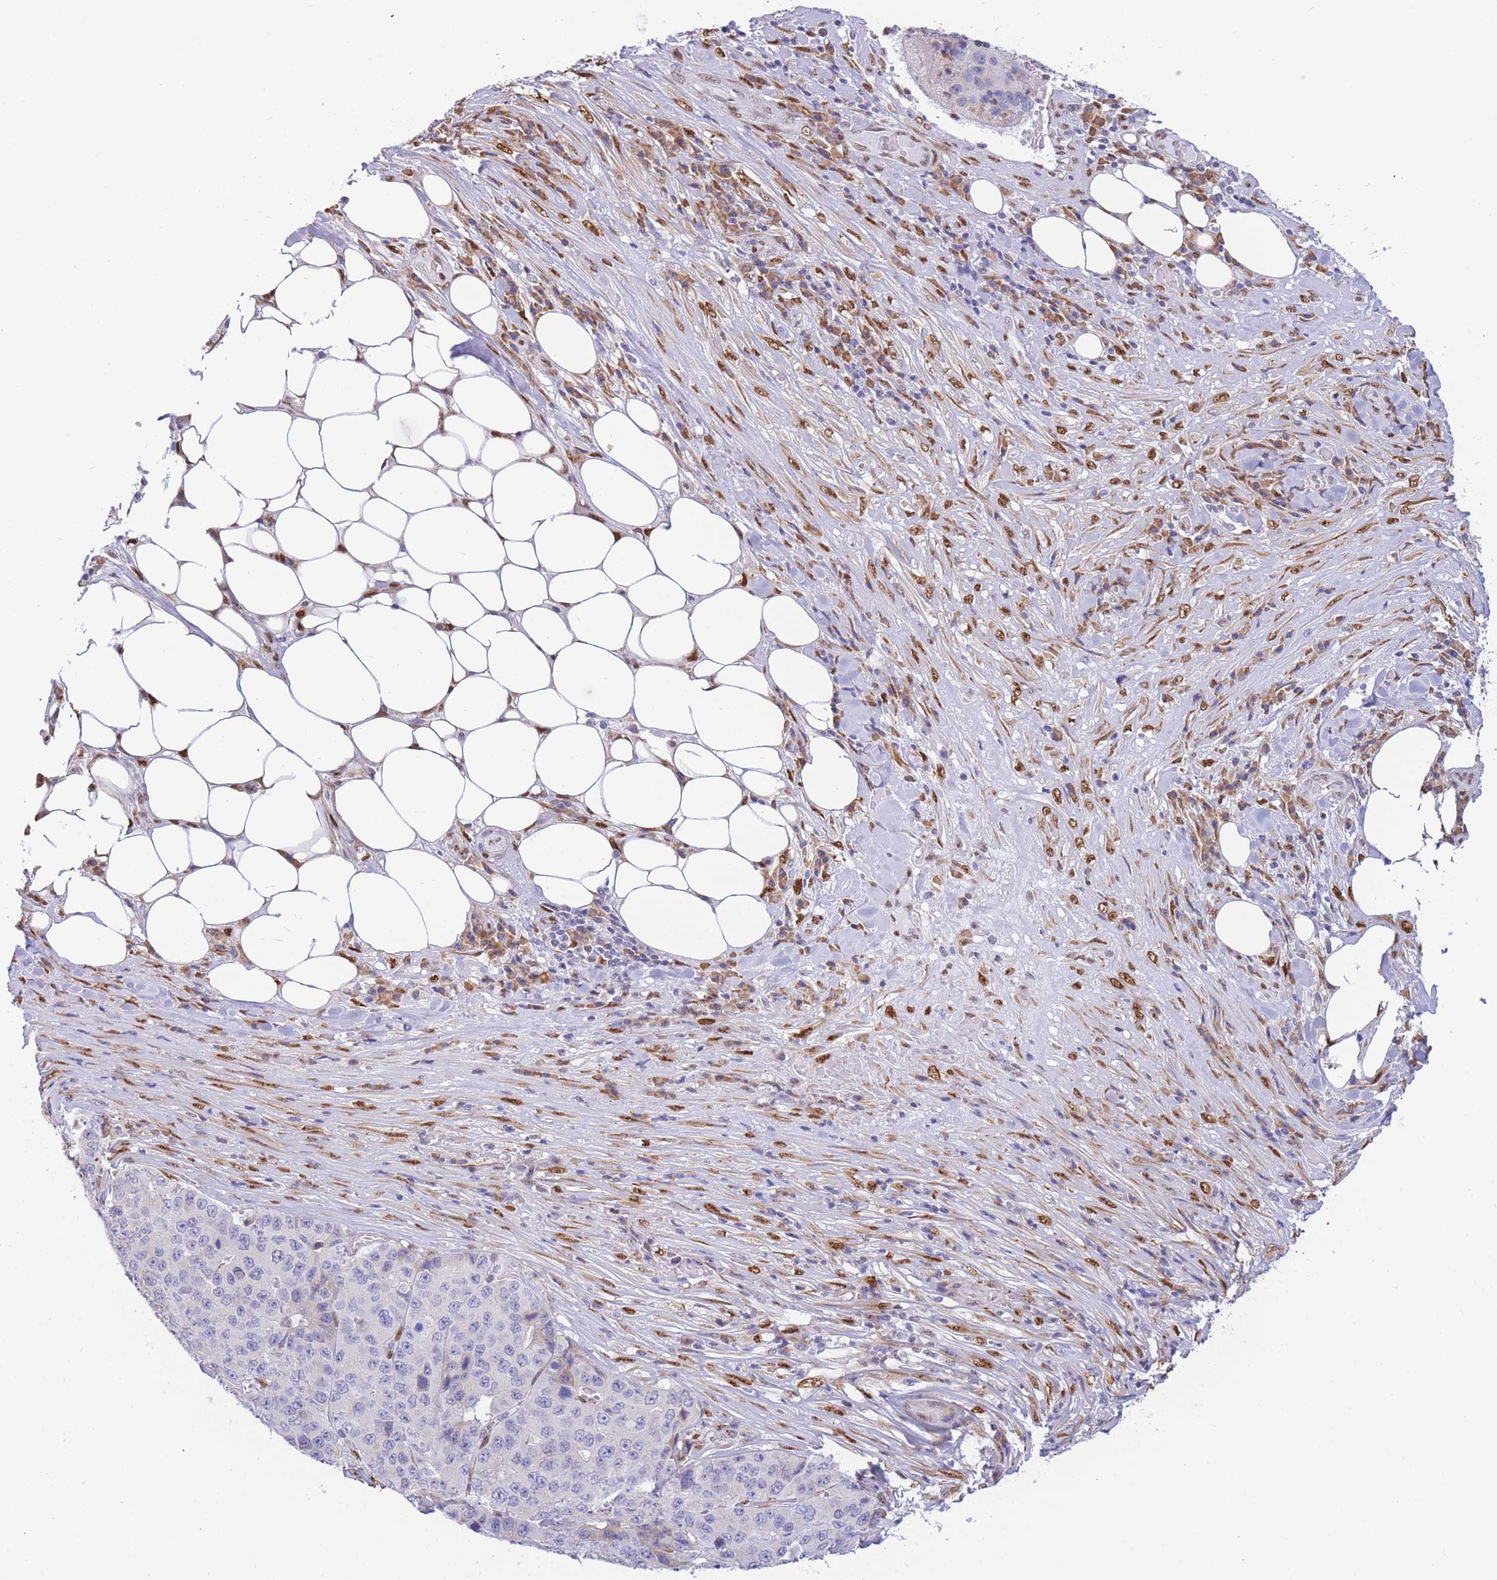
{"staining": {"intensity": "negative", "quantity": "none", "location": "none"}, "tissue": "stomach cancer", "cell_type": "Tumor cells", "image_type": "cancer", "snomed": [{"axis": "morphology", "description": "Adenocarcinoma, NOS"}, {"axis": "topography", "description": "Stomach"}], "caption": "High magnification brightfield microscopy of adenocarcinoma (stomach) stained with DAB (3,3'-diaminobenzidine) (brown) and counterstained with hematoxylin (blue): tumor cells show no significant expression.", "gene": "FAM153A", "patient": {"sex": "male", "age": 71}}